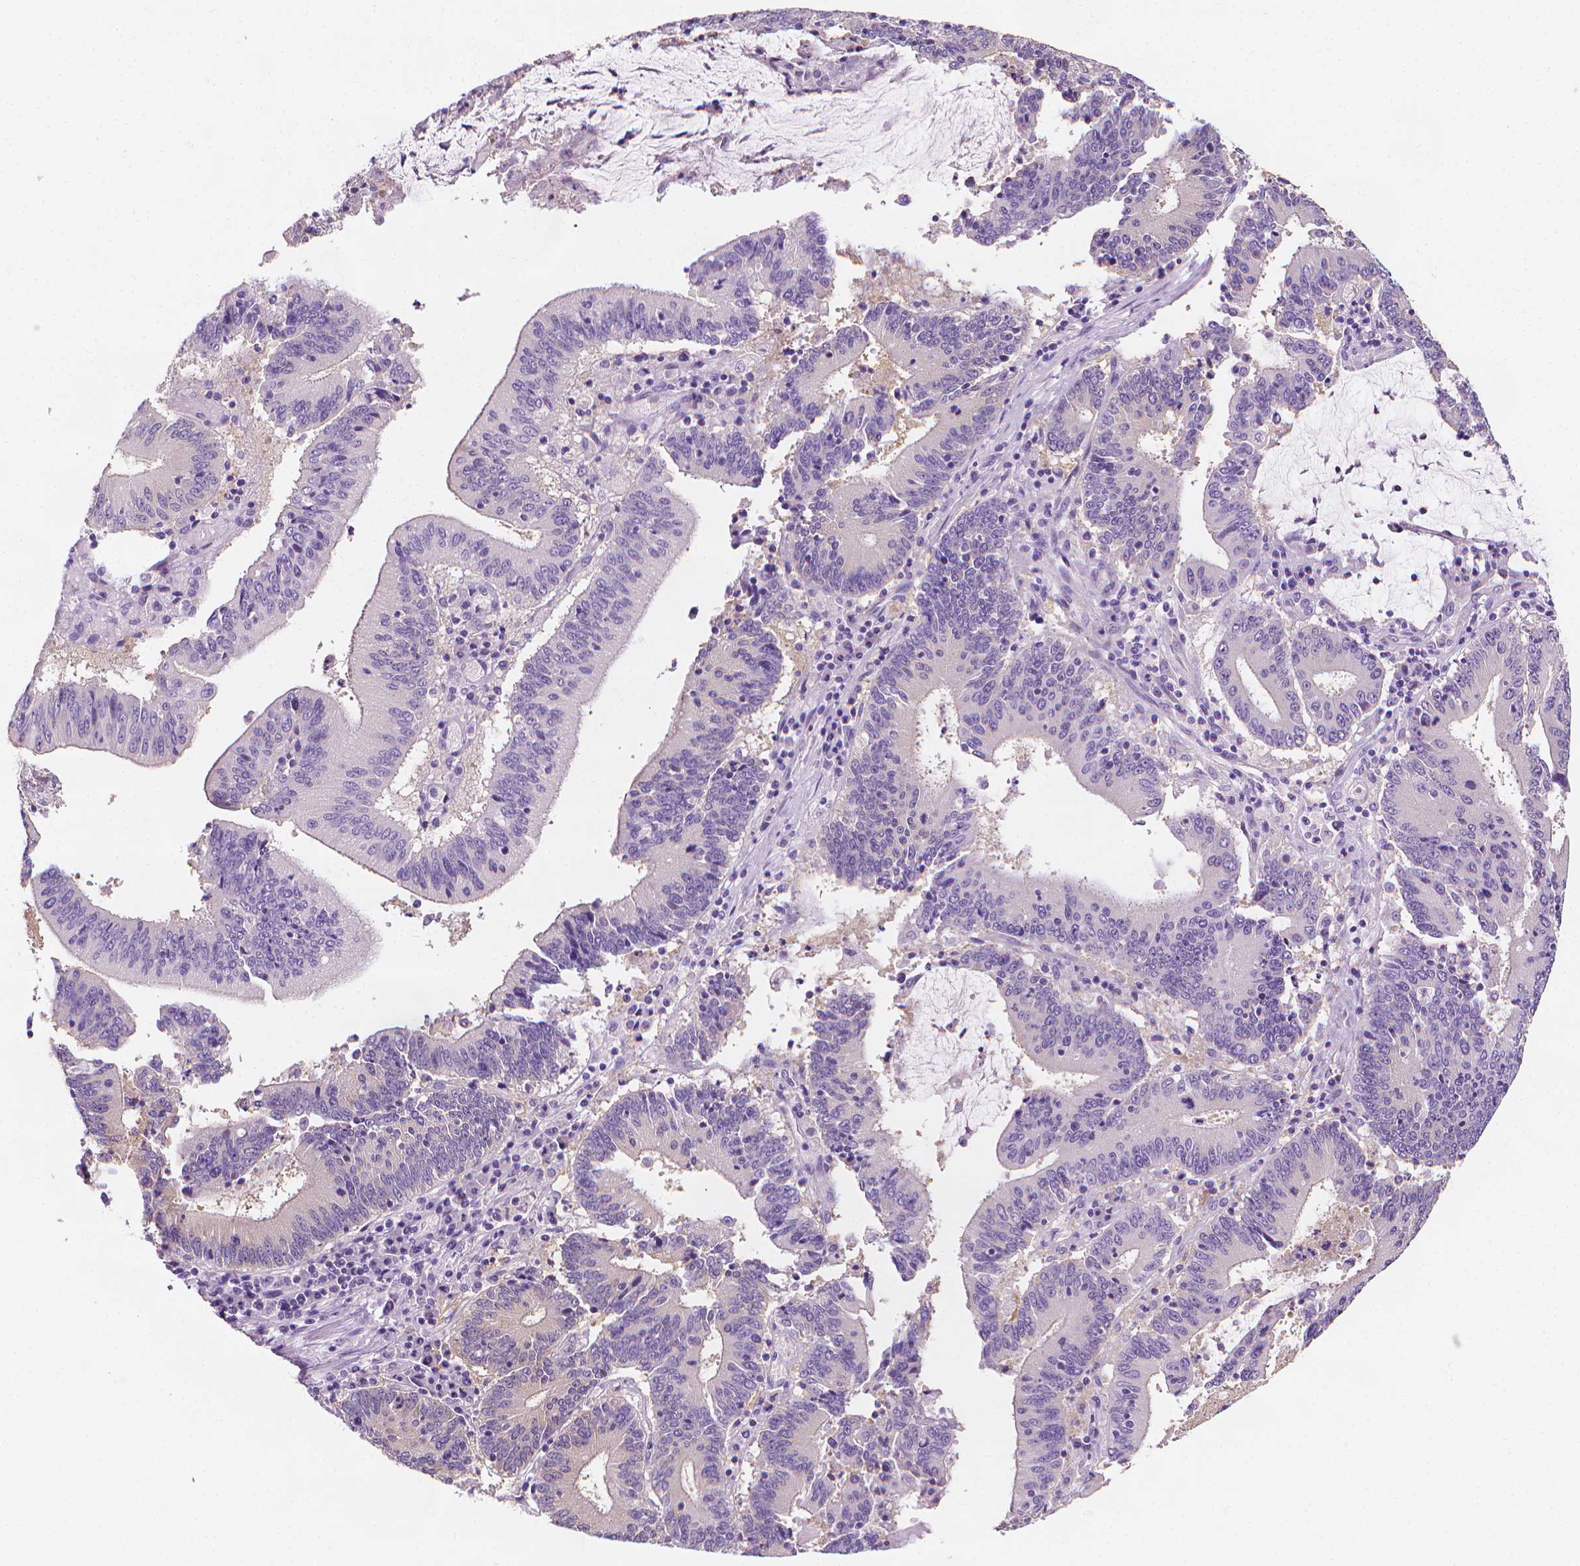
{"staining": {"intensity": "negative", "quantity": "none", "location": "none"}, "tissue": "stomach cancer", "cell_type": "Tumor cells", "image_type": "cancer", "snomed": [{"axis": "morphology", "description": "Adenocarcinoma, NOS"}, {"axis": "topography", "description": "Stomach, upper"}], "caption": "Immunohistochemistry of adenocarcinoma (stomach) shows no staining in tumor cells. (Stains: DAB (3,3'-diaminobenzidine) IHC with hematoxylin counter stain, Microscopy: brightfield microscopy at high magnification).", "gene": "FASN", "patient": {"sex": "male", "age": 68}}